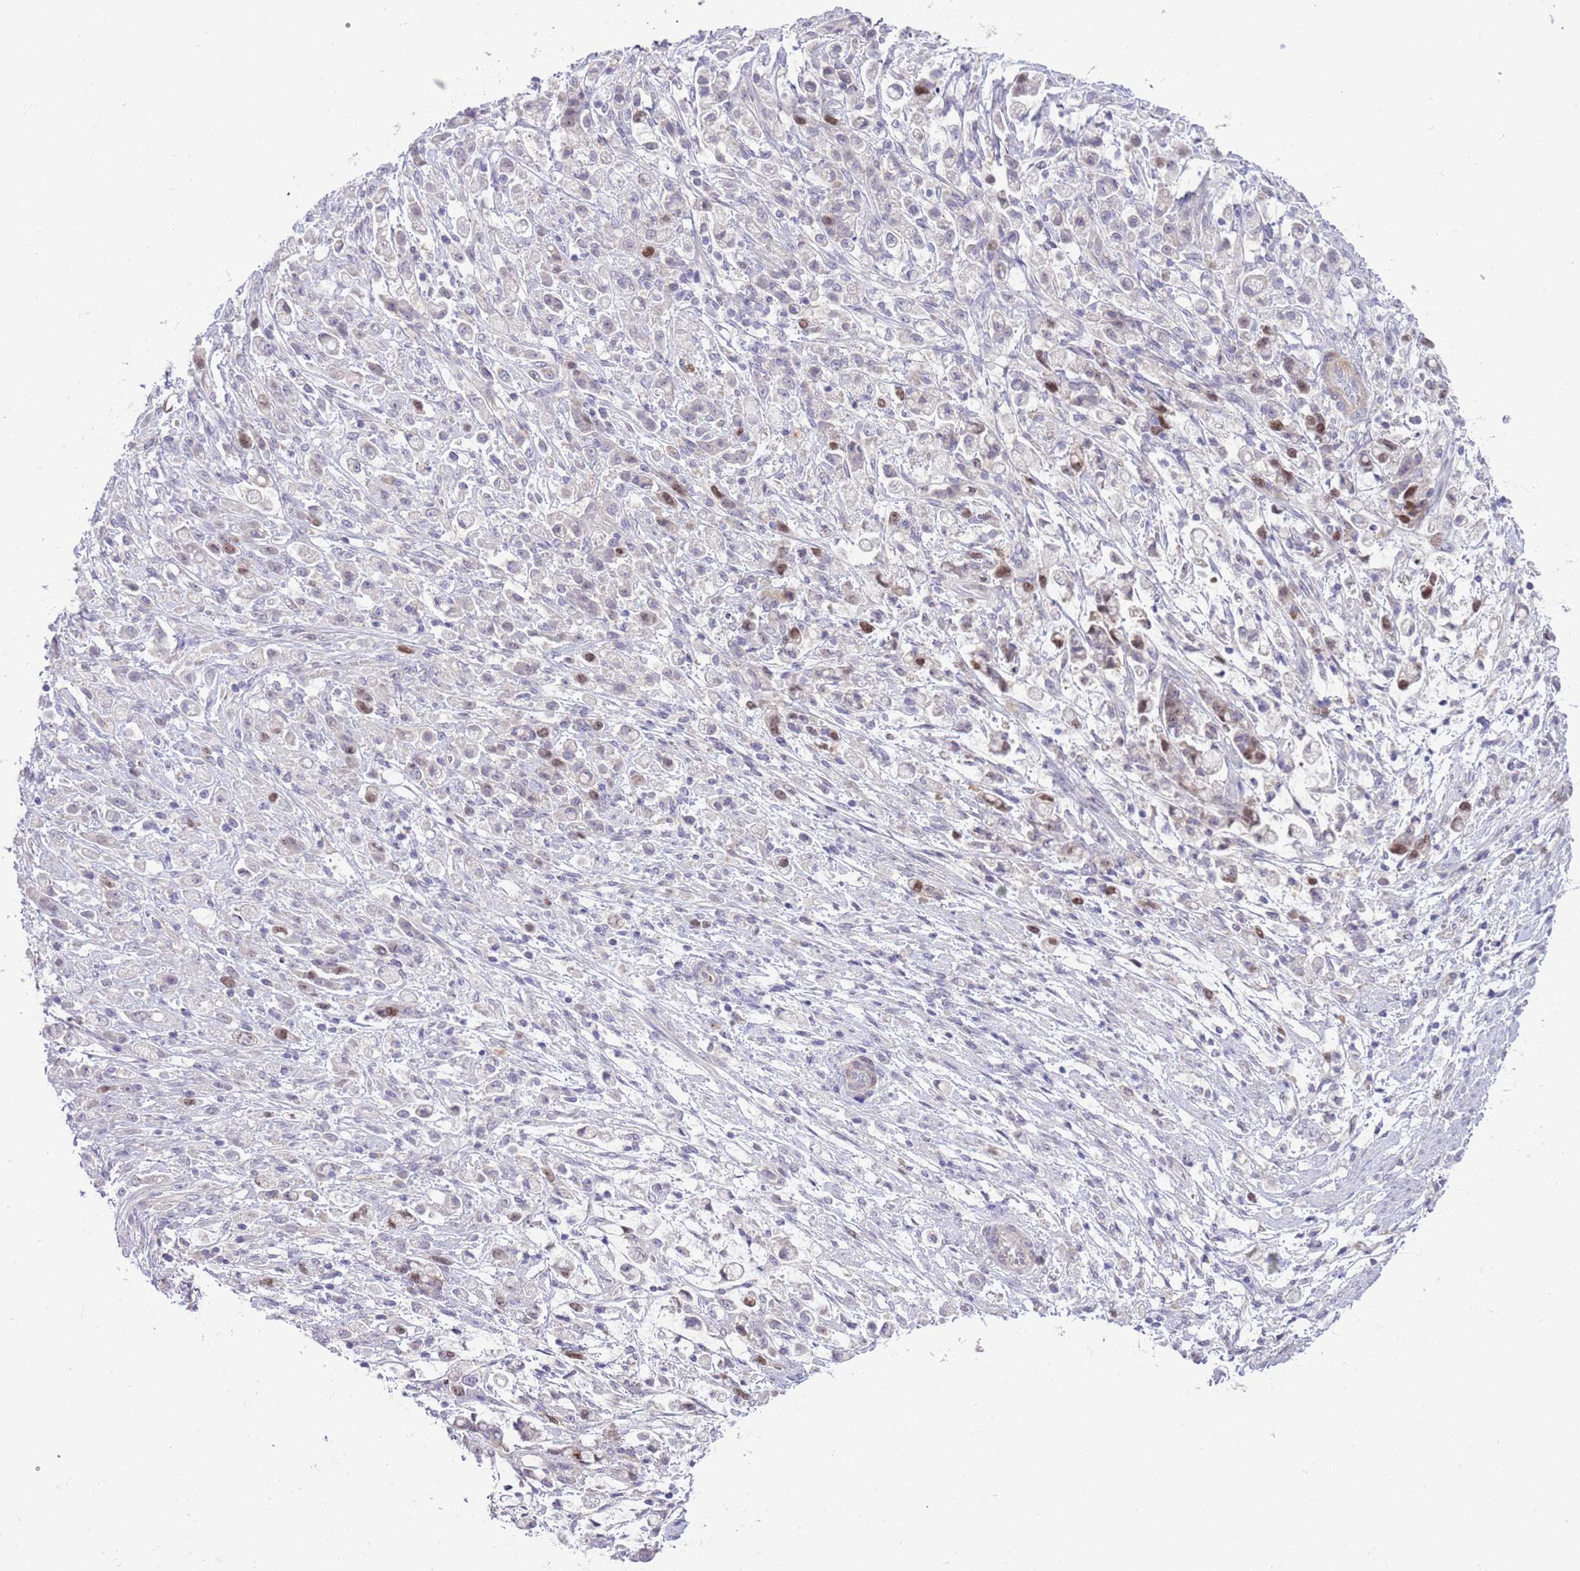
{"staining": {"intensity": "negative", "quantity": "none", "location": "none"}, "tissue": "stomach cancer", "cell_type": "Tumor cells", "image_type": "cancer", "snomed": [{"axis": "morphology", "description": "Adenocarcinoma, NOS"}, {"axis": "topography", "description": "Stomach"}], "caption": "DAB immunohistochemical staining of human stomach adenocarcinoma reveals no significant expression in tumor cells.", "gene": "FBRSL1", "patient": {"sex": "female", "age": 60}}